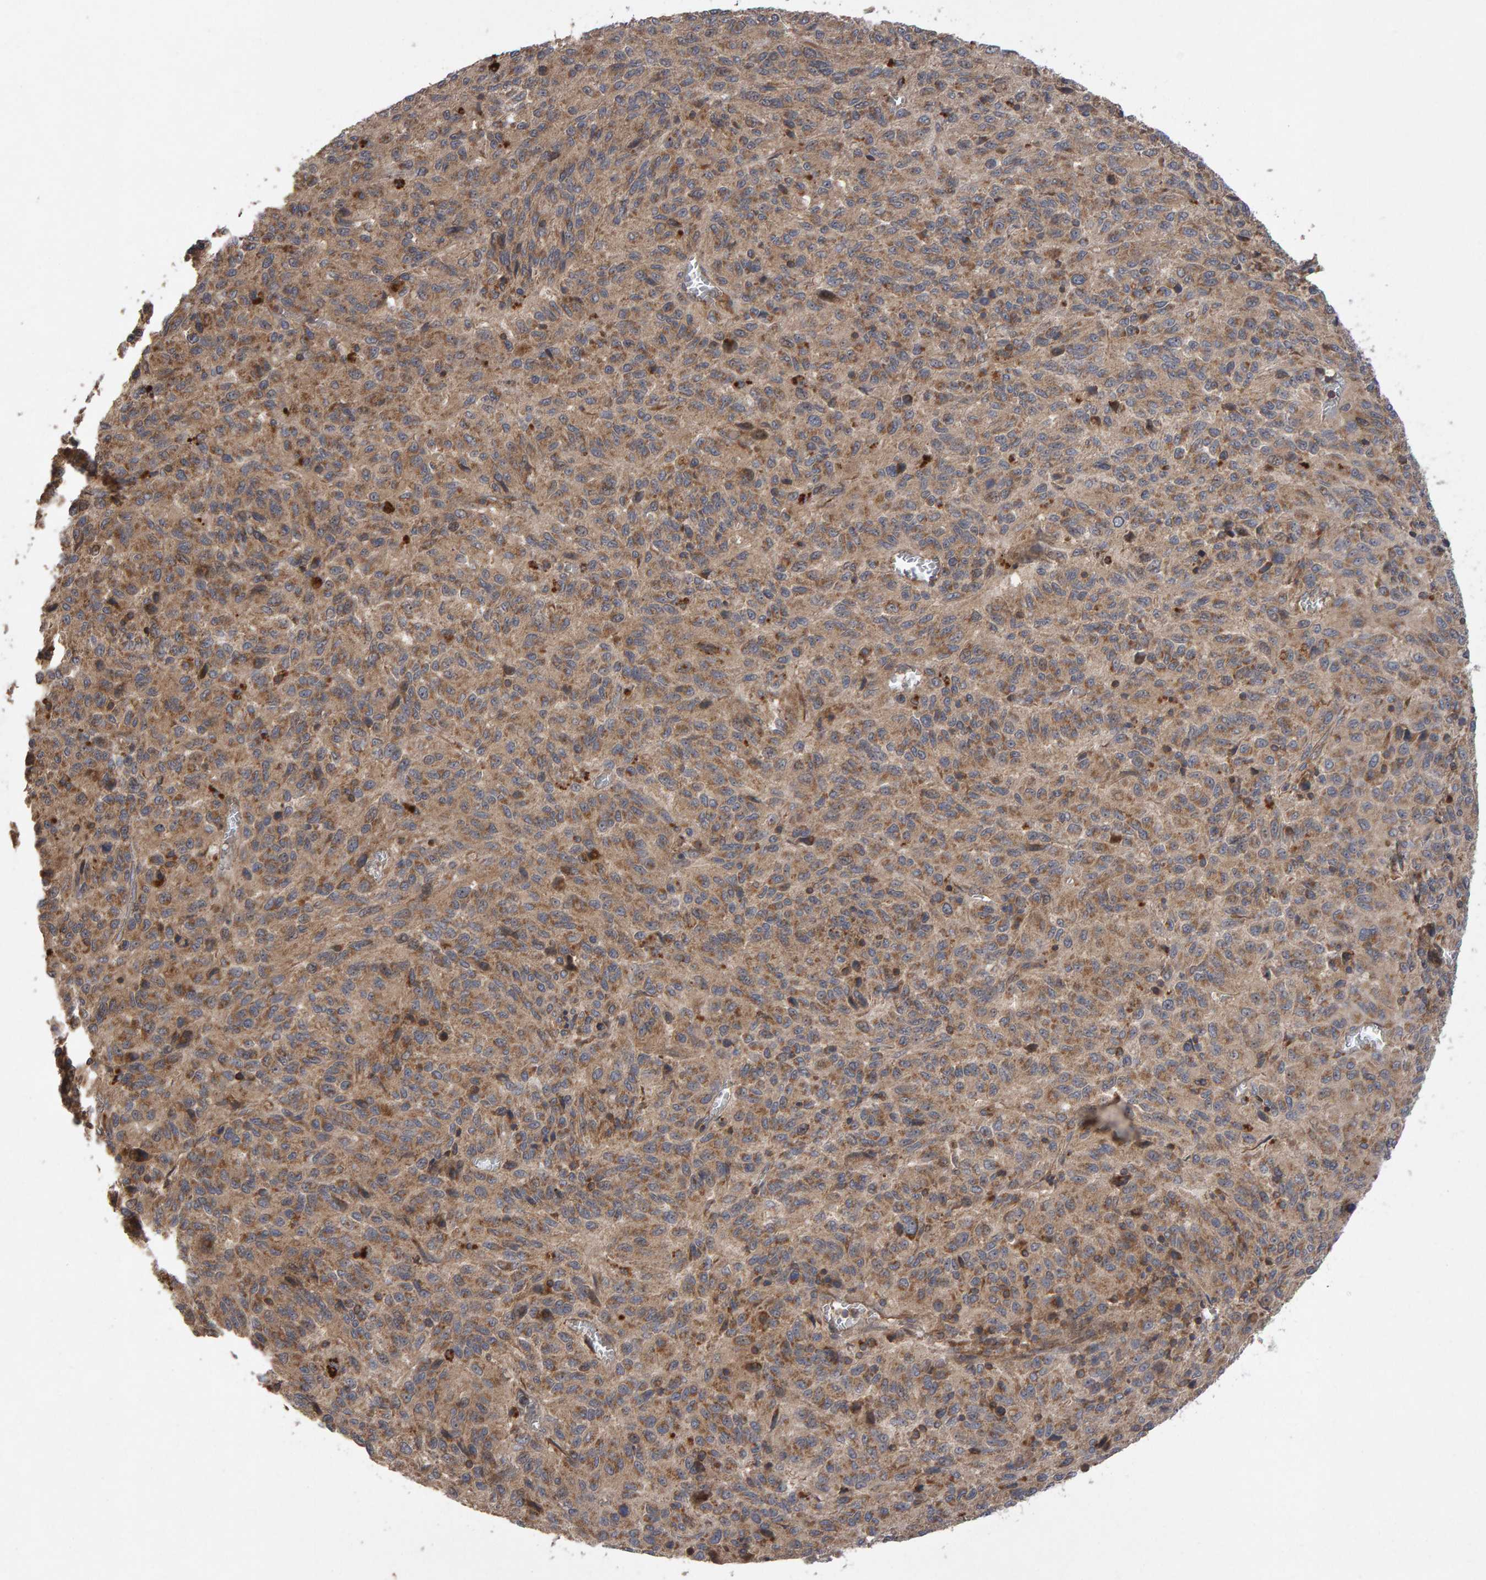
{"staining": {"intensity": "moderate", "quantity": ">75%", "location": "cytoplasmic/membranous"}, "tissue": "melanoma", "cell_type": "Tumor cells", "image_type": "cancer", "snomed": [{"axis": "morphology", "description": "Malignant melanoma, Metastatic site"}, {"axis": "topography", "description": "Lung"}], "caption": "Melanoma was stained to show a protein in brown. There is medium levels of moderate cytoplasmic/membranous positivity in approximately >75% of tumor cells.", "gene": "PGS1", "patient": {"sex": "male", "age": 64}}